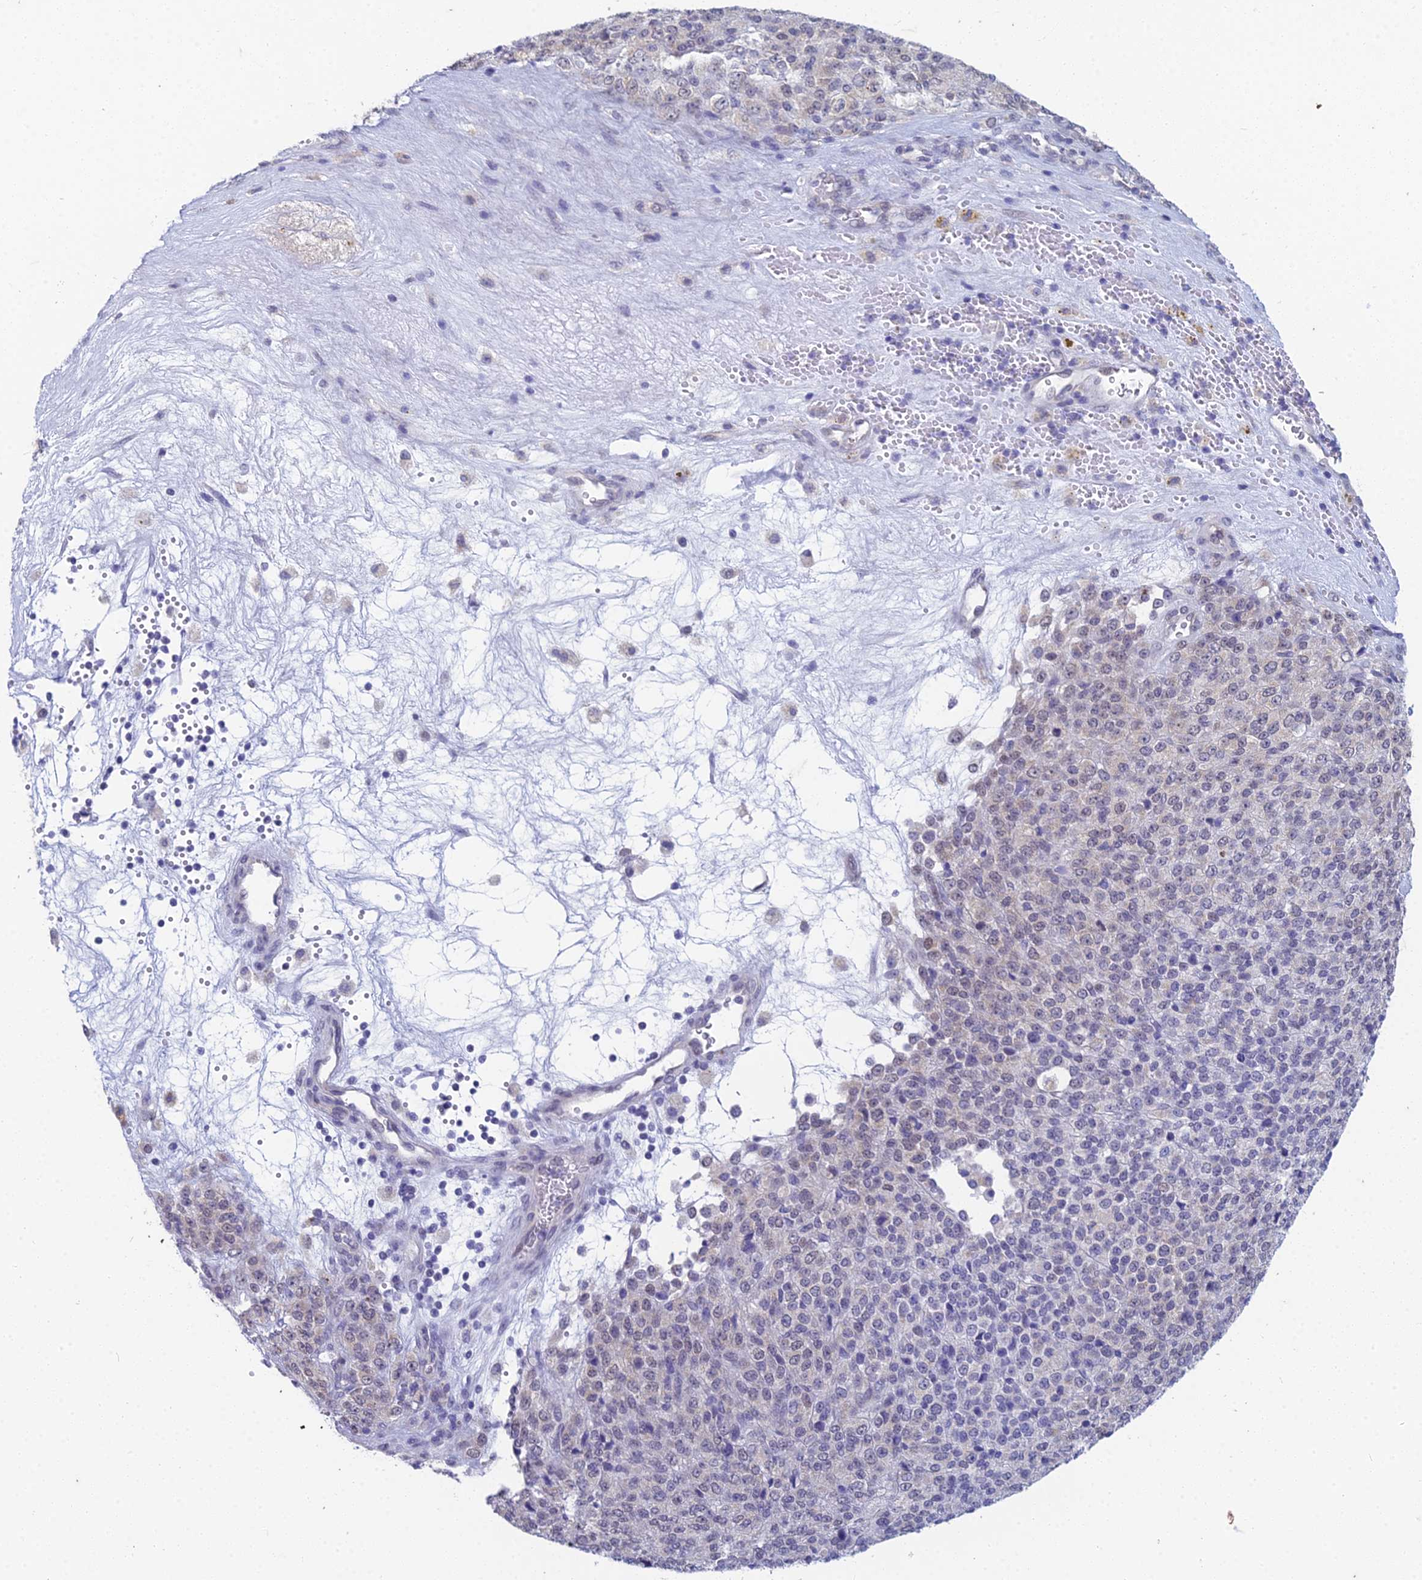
{"staining": {"intensity": "negative", "quantity": "none", "location": "none"}, "tissue": "melanoma", "cell_type": "Tumor cells", "image_type": "cancer", "snomed": [{"axis": "morphology", "description": "Malignant melanoma, Metastatic site"}, {"axis": "topography", "description": "Brain"}], "caption": "Immunohistochemistry of human malignant melanoma (metastatic site) exhibits no positivity in tumor cells. (IHC, brightfield microscopy, high magnification).", "gene": "EEF2KMT", "patient": {"sex": "female", "age": 56}}